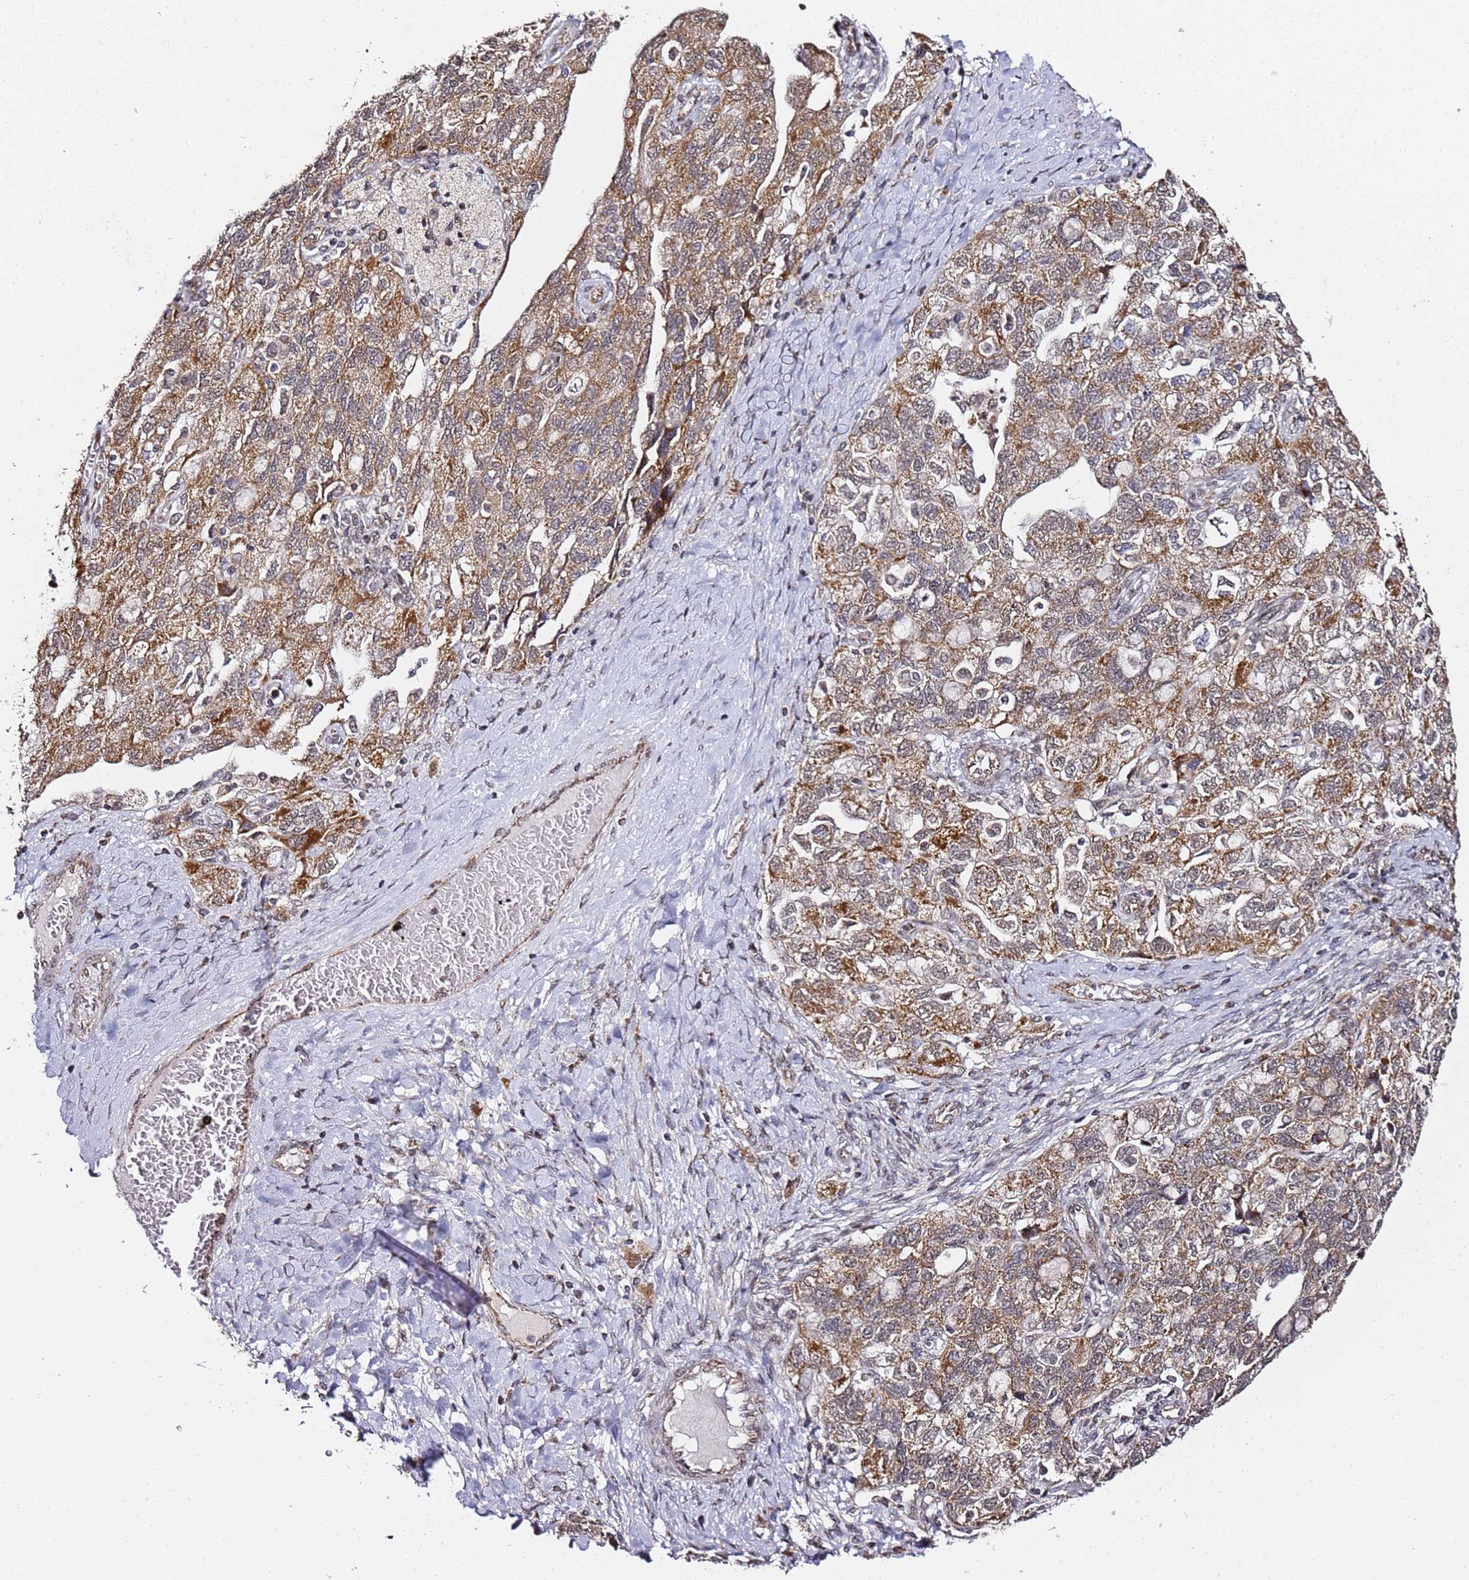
{"staining": {"intensity": "moderate", "quantity": ">75%", "location": "cytoplasmic/membranous,nuclear"}, "tissue": "ovarian cancer", "cell_type": "Tumor cells", "image_type": "cancer", "snomed": [{"axis": "morphology", "description": "Carcinoma, NOS"}, {"axis": "morphology", "description": "Cystadenocarcinoma, serous, NOS"}, {"axis": "topography", "description": "Ovary"}], "caption": "Protein positivity by immunohistochemistry (IHC) shows moderate cytoplasmic/membranous and nuclear expression in approximately >75% of tumor cells in ovarian cancer. (Stains: DAB (3,3'-diaminobenzidine) in brown, nuclei in blue, Microscopy: brightfield microscopy at high magnification).", "gene": "TP53AIP1", "patient": {"sex": "female", "age": 69}}